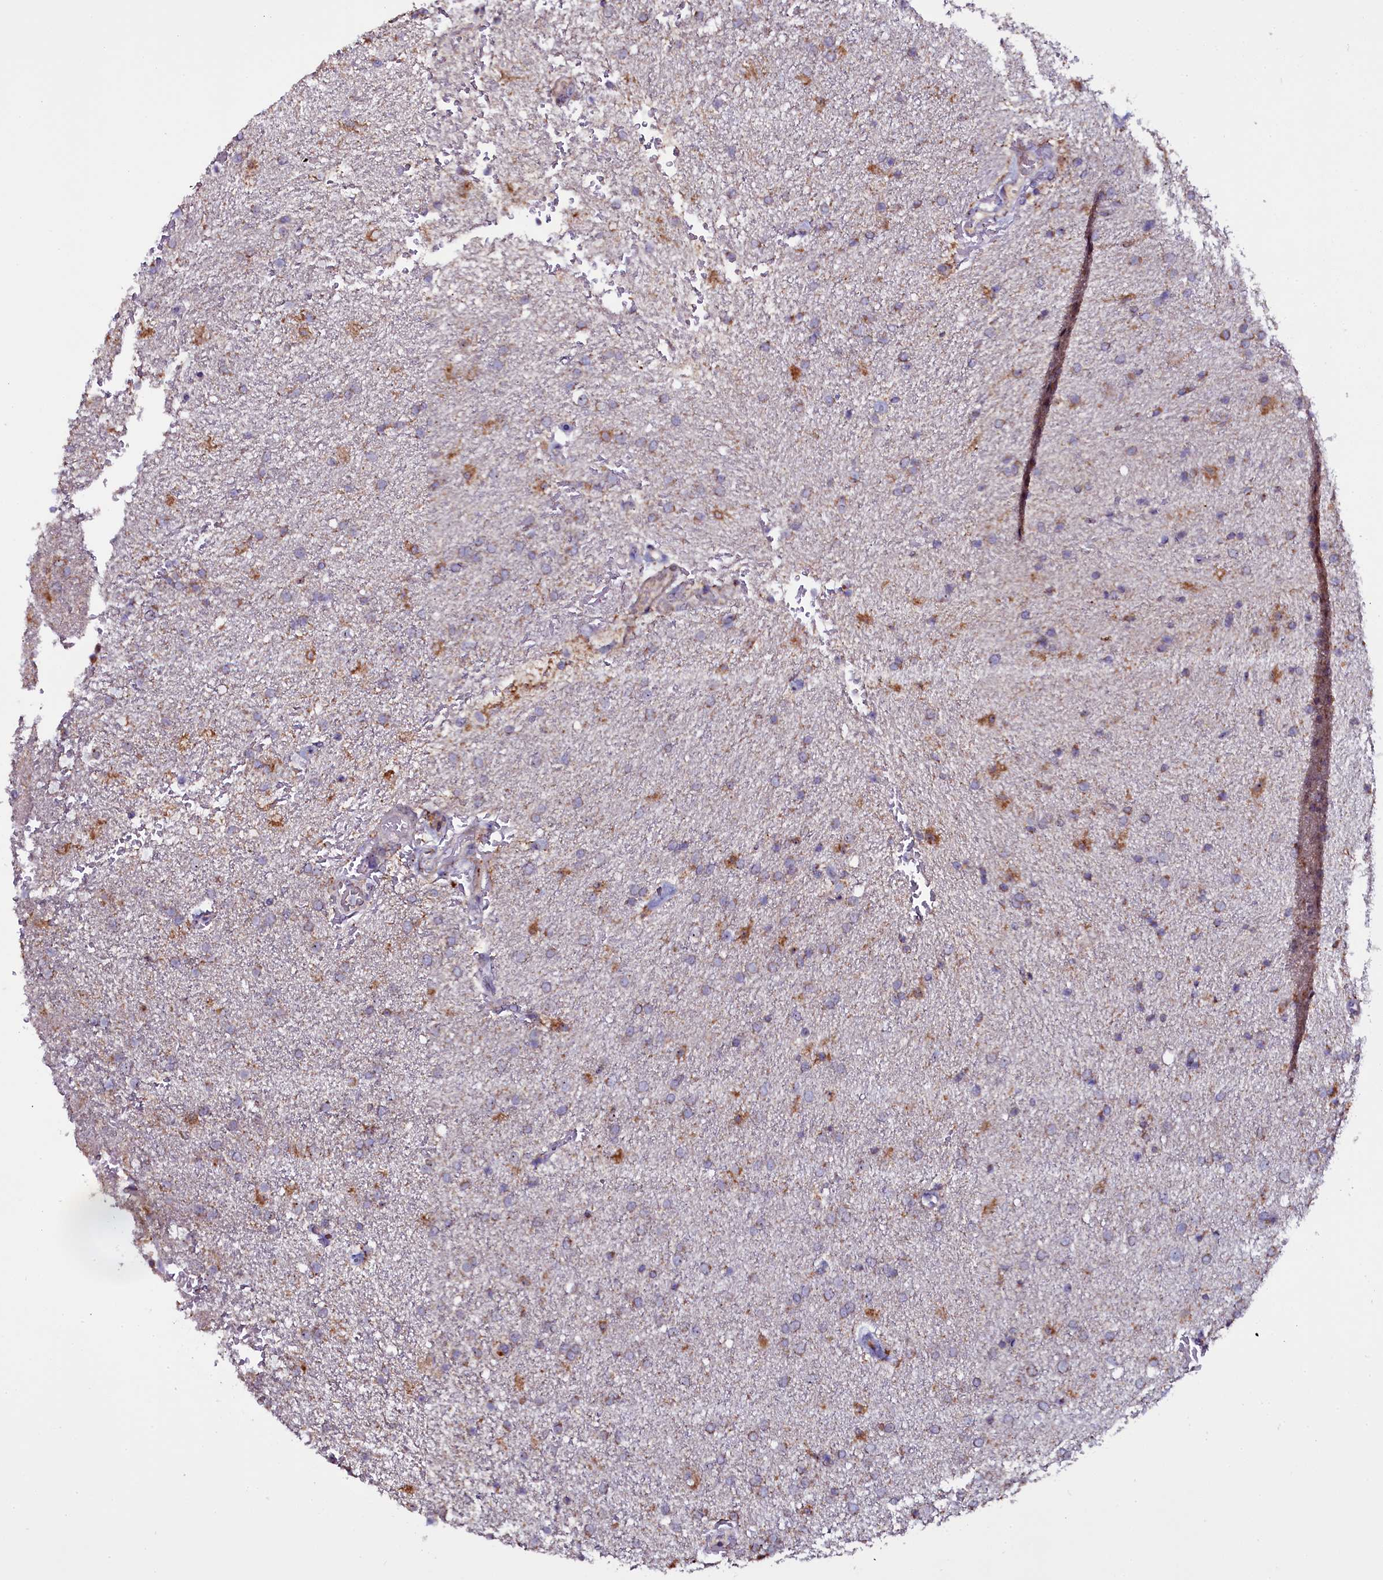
{"staining": {"intensity": "negative", "quantity": "none", "location": "none"}, "tissue": "glioma", "cell_type": "Tumor cells", "image_type": "cancer", "snomed": [{"axis": "morphology", "description": "Glioma, malignant, High grade"}, {"axis": "topography", "description": "Brain"}], "caption": "Tumor cells show no significant staining in glioma.", "gene": "NAA80", "patient": {"sex": "male", "age": 72}}